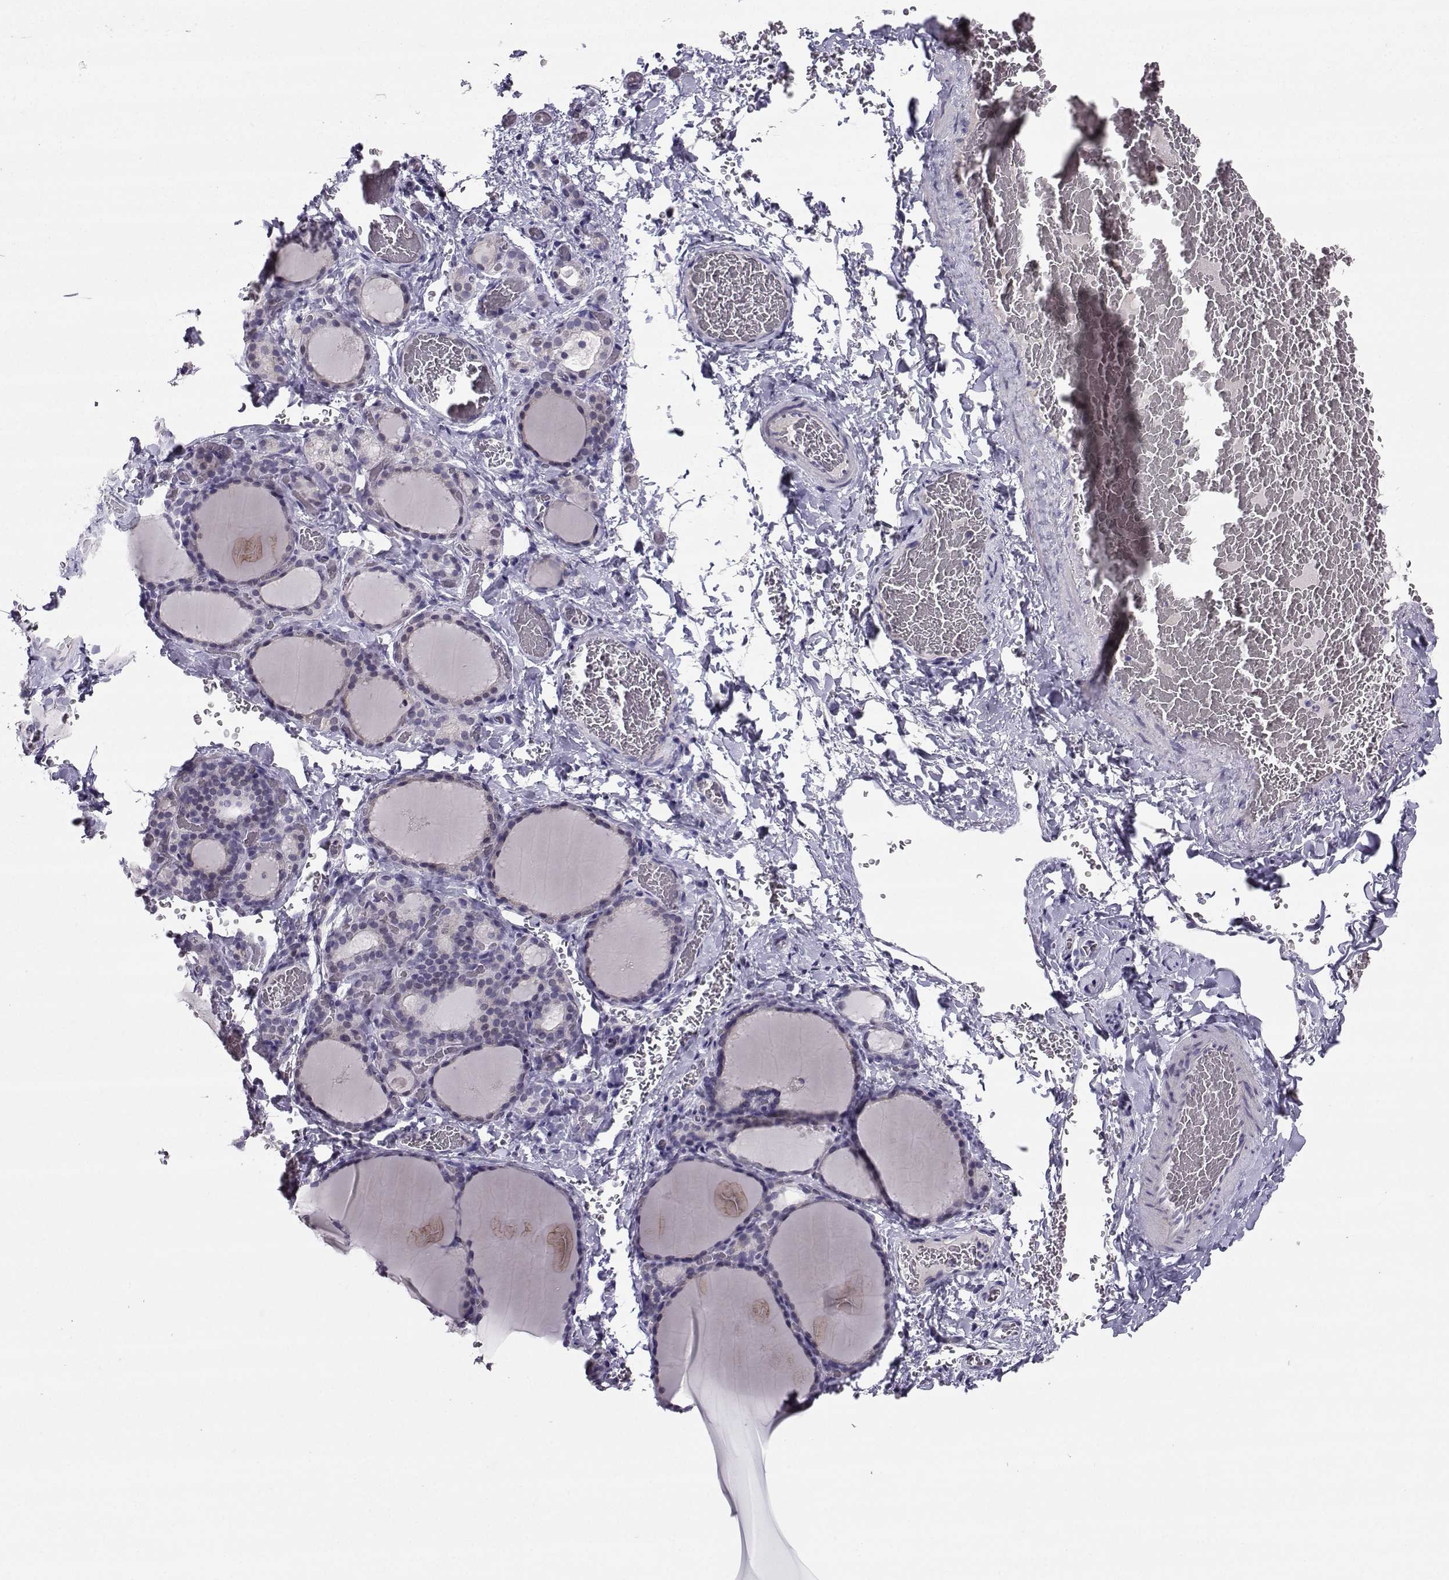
{"staining": {"intensity": "negative", "quantity": "none", "location": "none"}, "tissue": "thyroid gland", "cell_type": "Glandular cells", "image_type": "normal", "snomed": [{"axis": "morphology", "description": "Normal tissue, NOS"}, {"axis": "morphology", "description": "Hyperplasia, NOS"}, {"axis": "topography", "description": "Thyroid gland"}], "caption": "Thyroid gland stained for a protein using IHC reveals no expression glandular cells.", "gene": "CARTPT", "patient": {"sex": "female", "age": 27}}